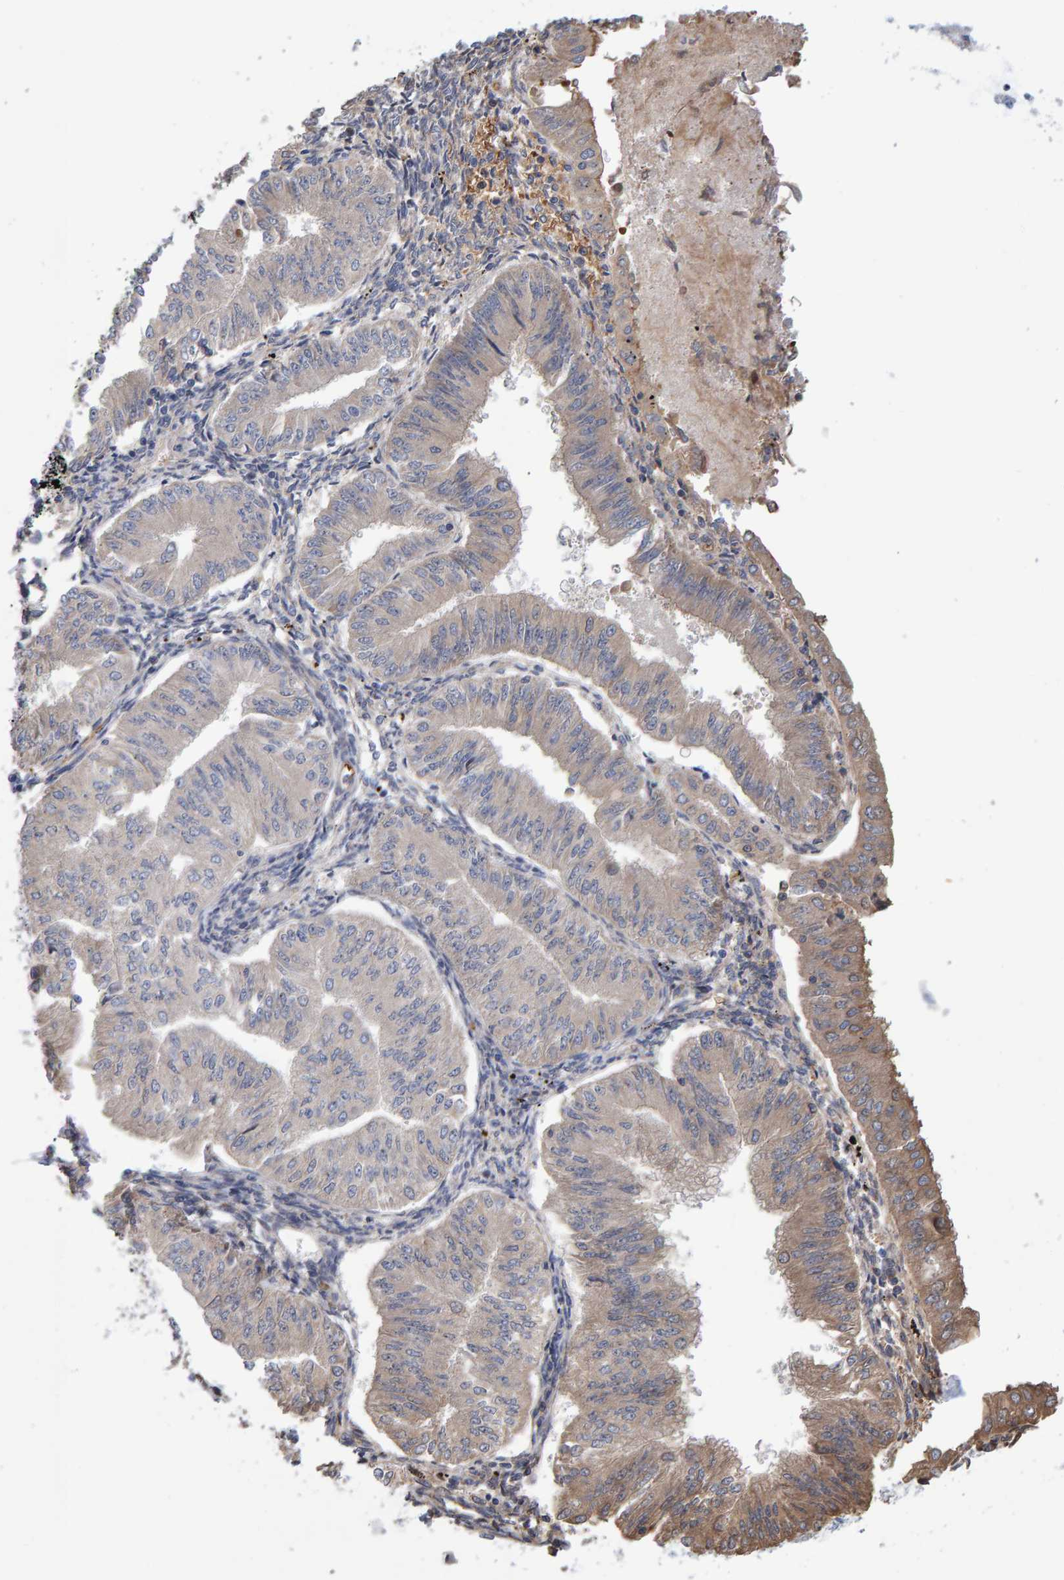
{"staining": {"intensity": "weak", "quantity": "25%-75%", "location": "cytoplasmic/membranous"}, "tissue": "endometrial cancer", "cell_type": "Tumor cells", "image_type": "cancer", "snomed": [{"axis": "morphology", "description": "Normal tissue, NOS"}, {"axis": "morphology", "description": "Adenocarcinoma, NOS"}, {"axis": "topography", "description": "Endometrium"}], "caption": "Immunohistochemistry (IHC) (DAB (3,3'-diaminobenzidine)) staining of human endometrial adenocarcinoma shows weak cytoplasmic/membranous protein staining in about 25%-75% of tumor cells.", "gene": "VPS9D1", "patient": {"sex": "female", "age": 53}}